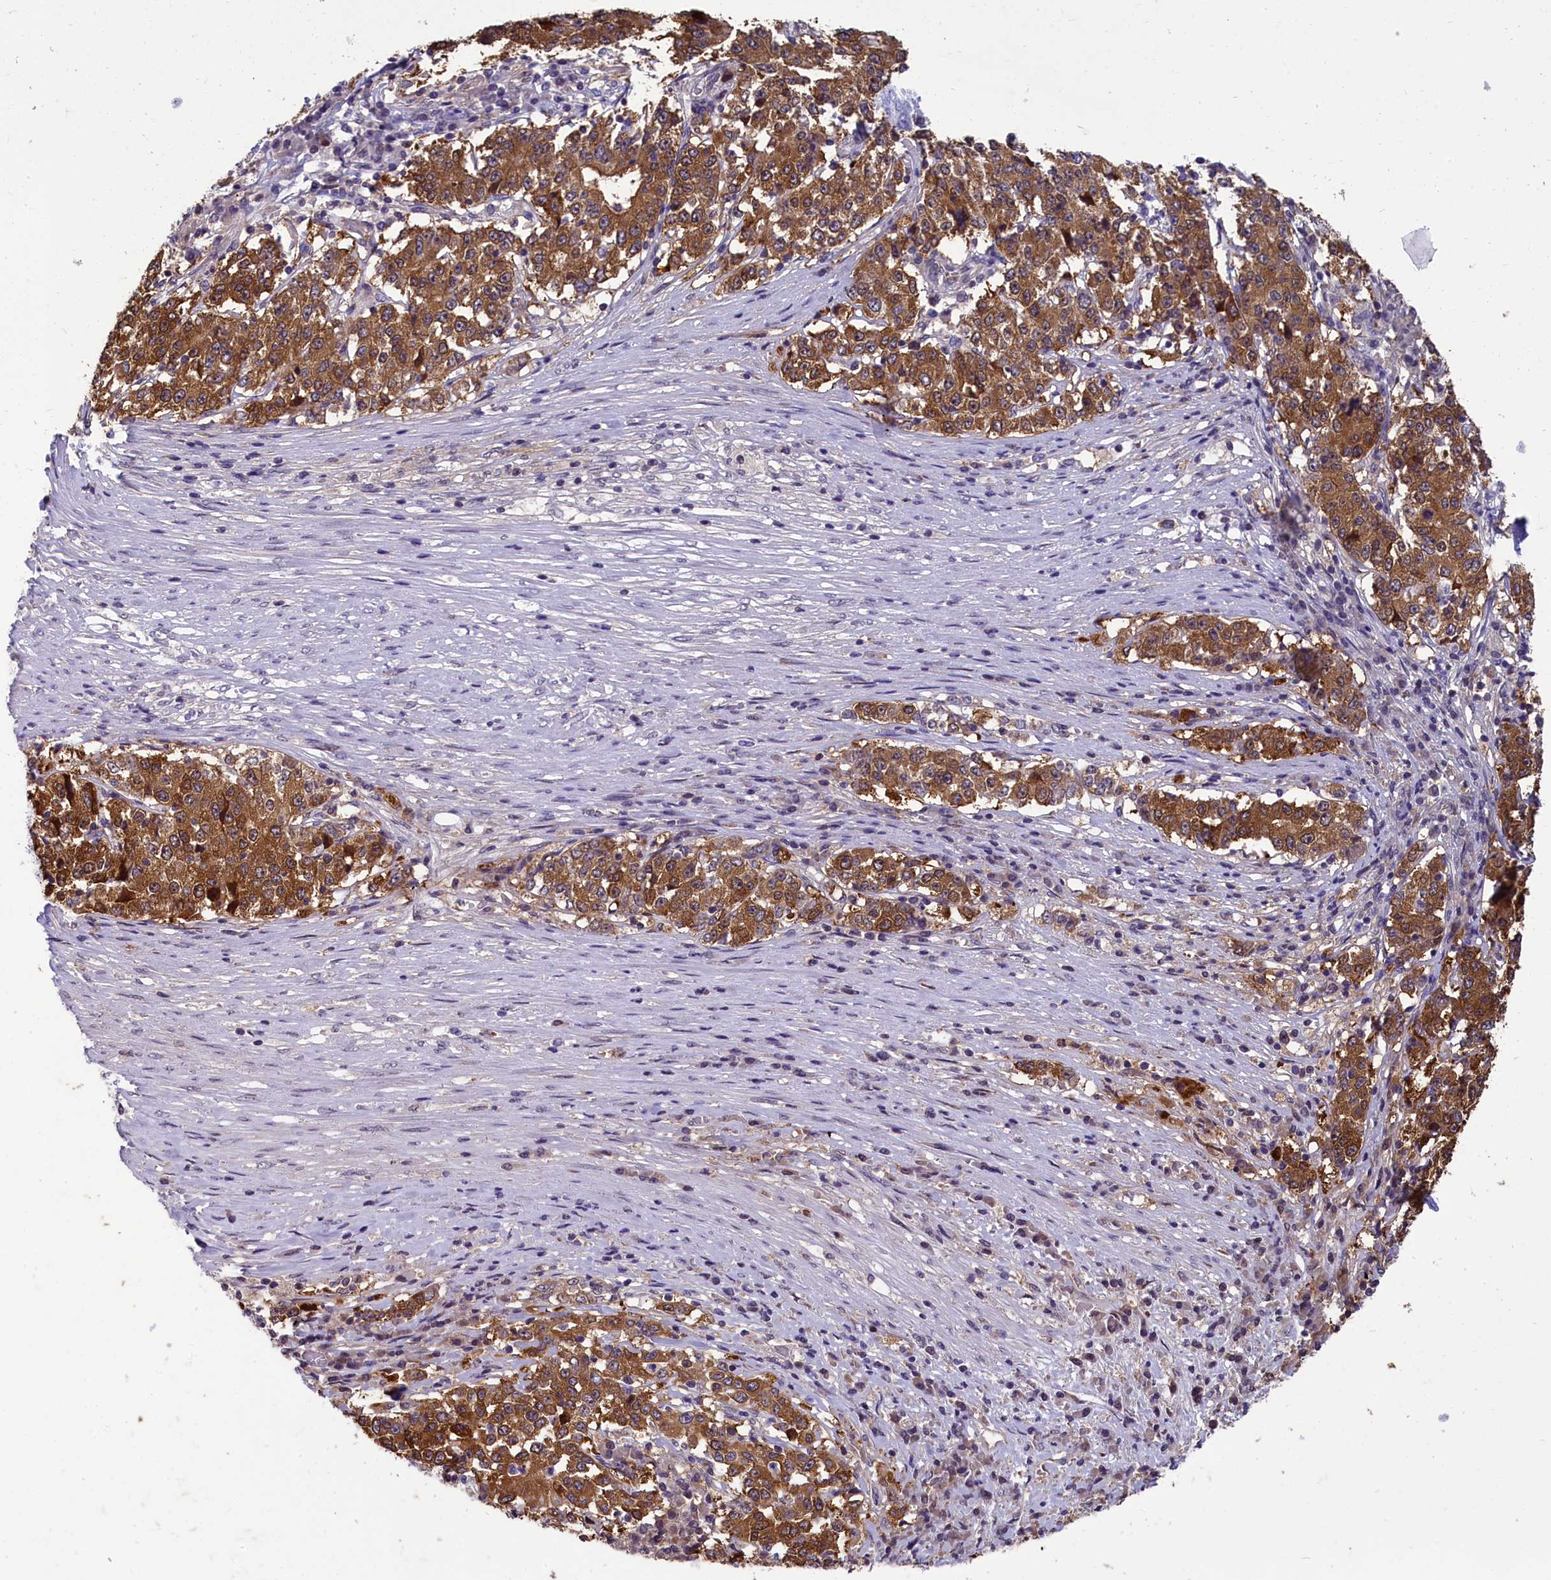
{"staining": {"intensity": "moderate", "quantity": ">75%", "location": "cytoplasmic/membranous,nuclear"}, "tissue": "stomach cancer", "cell_type": "Tumor cells", "image_type": "cancer", "snomed": [{"axis": "morphology", "description": "Adenocarcinoma, NOS"}, {"axis": "topography", "description": "Stomach"}], "caption": "Immunohistochemistry histopathology image of stomach cancer stained for a protein (brown), which reveals medium levels of moderate cytoplasmic/membranous and nuclear staining in about >75% of tumor cells.", "gene": "ABCC8", "patient": {"sex": "male", "age": 59}}